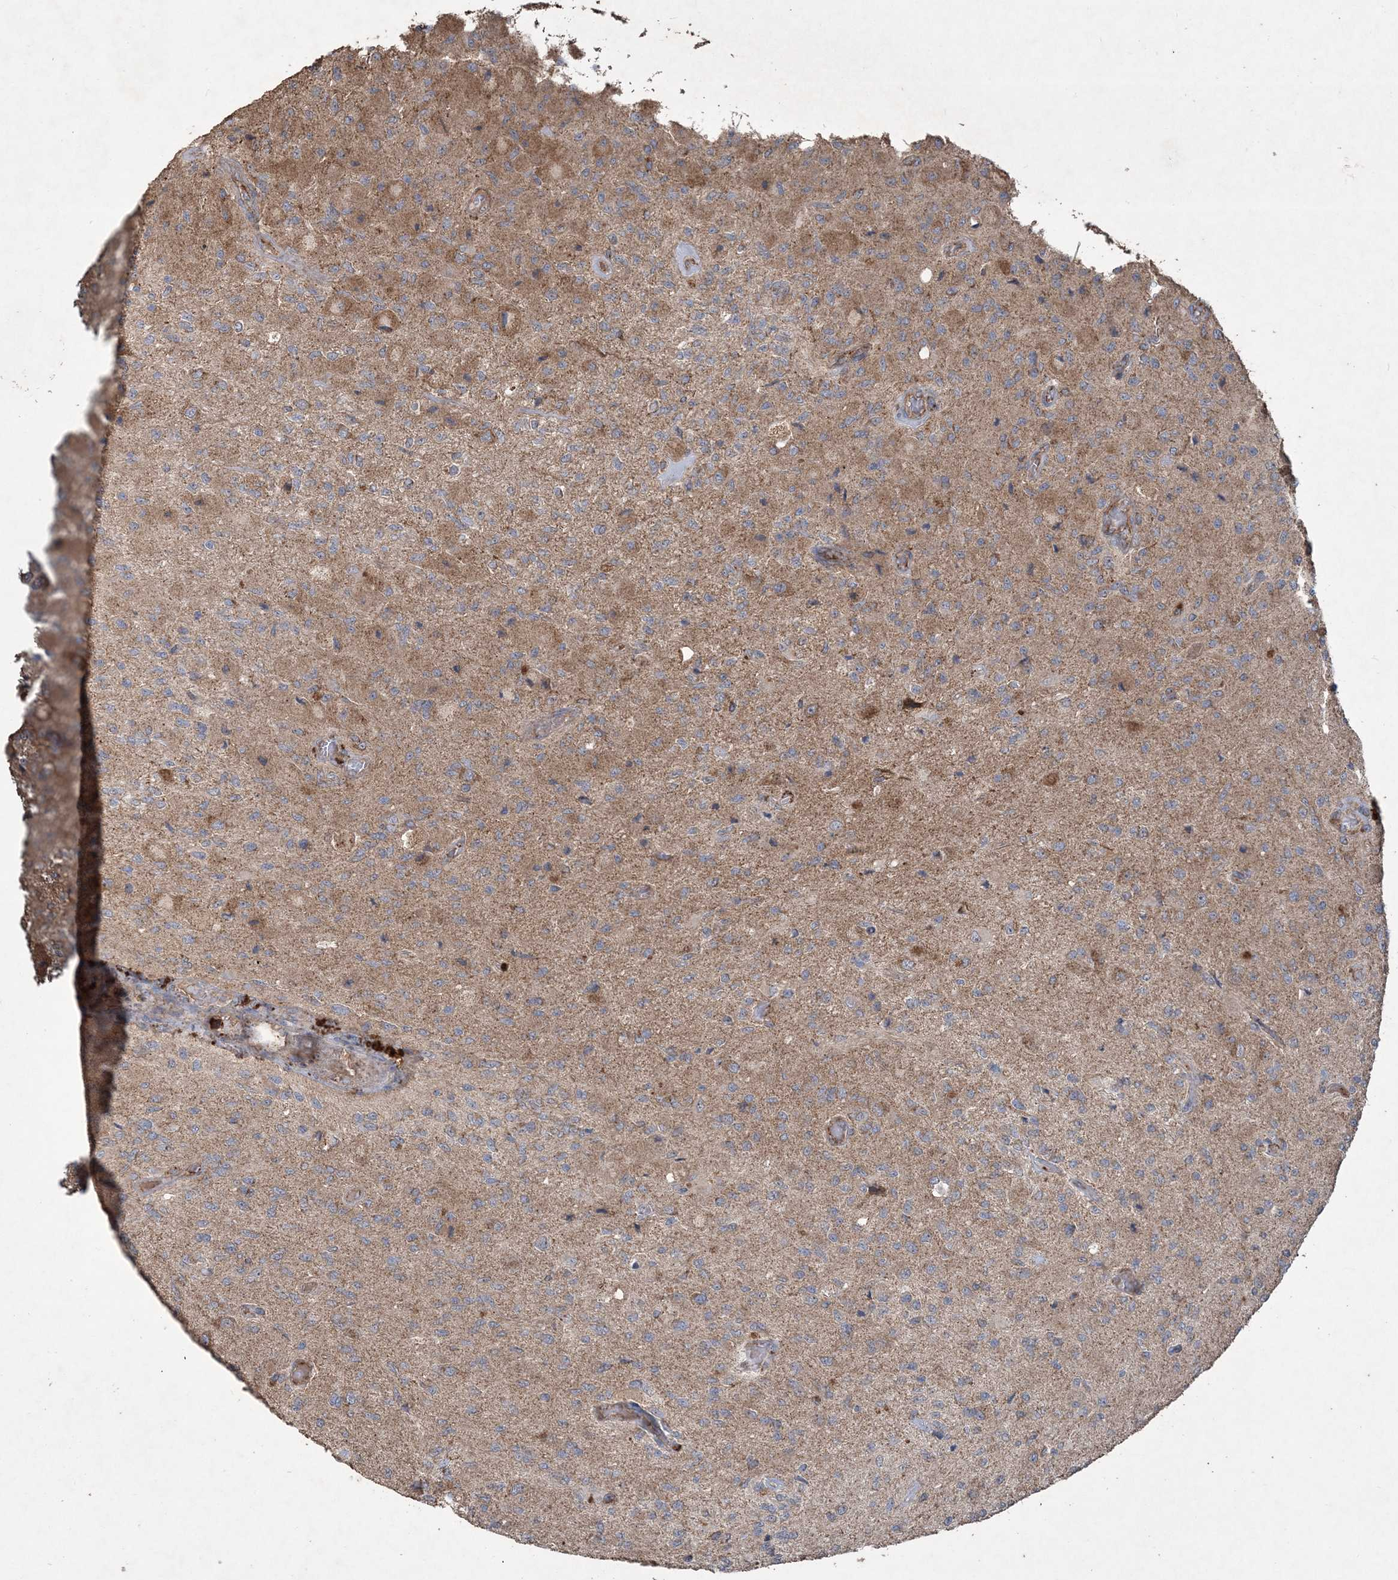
{"staining": {"intensity": "negative", "quantity": "none", "location": "none"}, "tissue": "glioma", "cell_type": "Tumor cells", "image_type": "cancer", "snomed": [{"axis": "morphology", "description": "Normal tissue, NOS"}, {"axis": "morphology", "description": "Glioma, malignant, High grade"}, {"axis": "topography", "description": "Cerebral cortex"}], "caption": "Histopathology image shows no protein staining in tumor cells of malignant glioma (high-grade) tissue.", "gene": "TTC7A", "patient": {"sex": "male", "age": 77}}